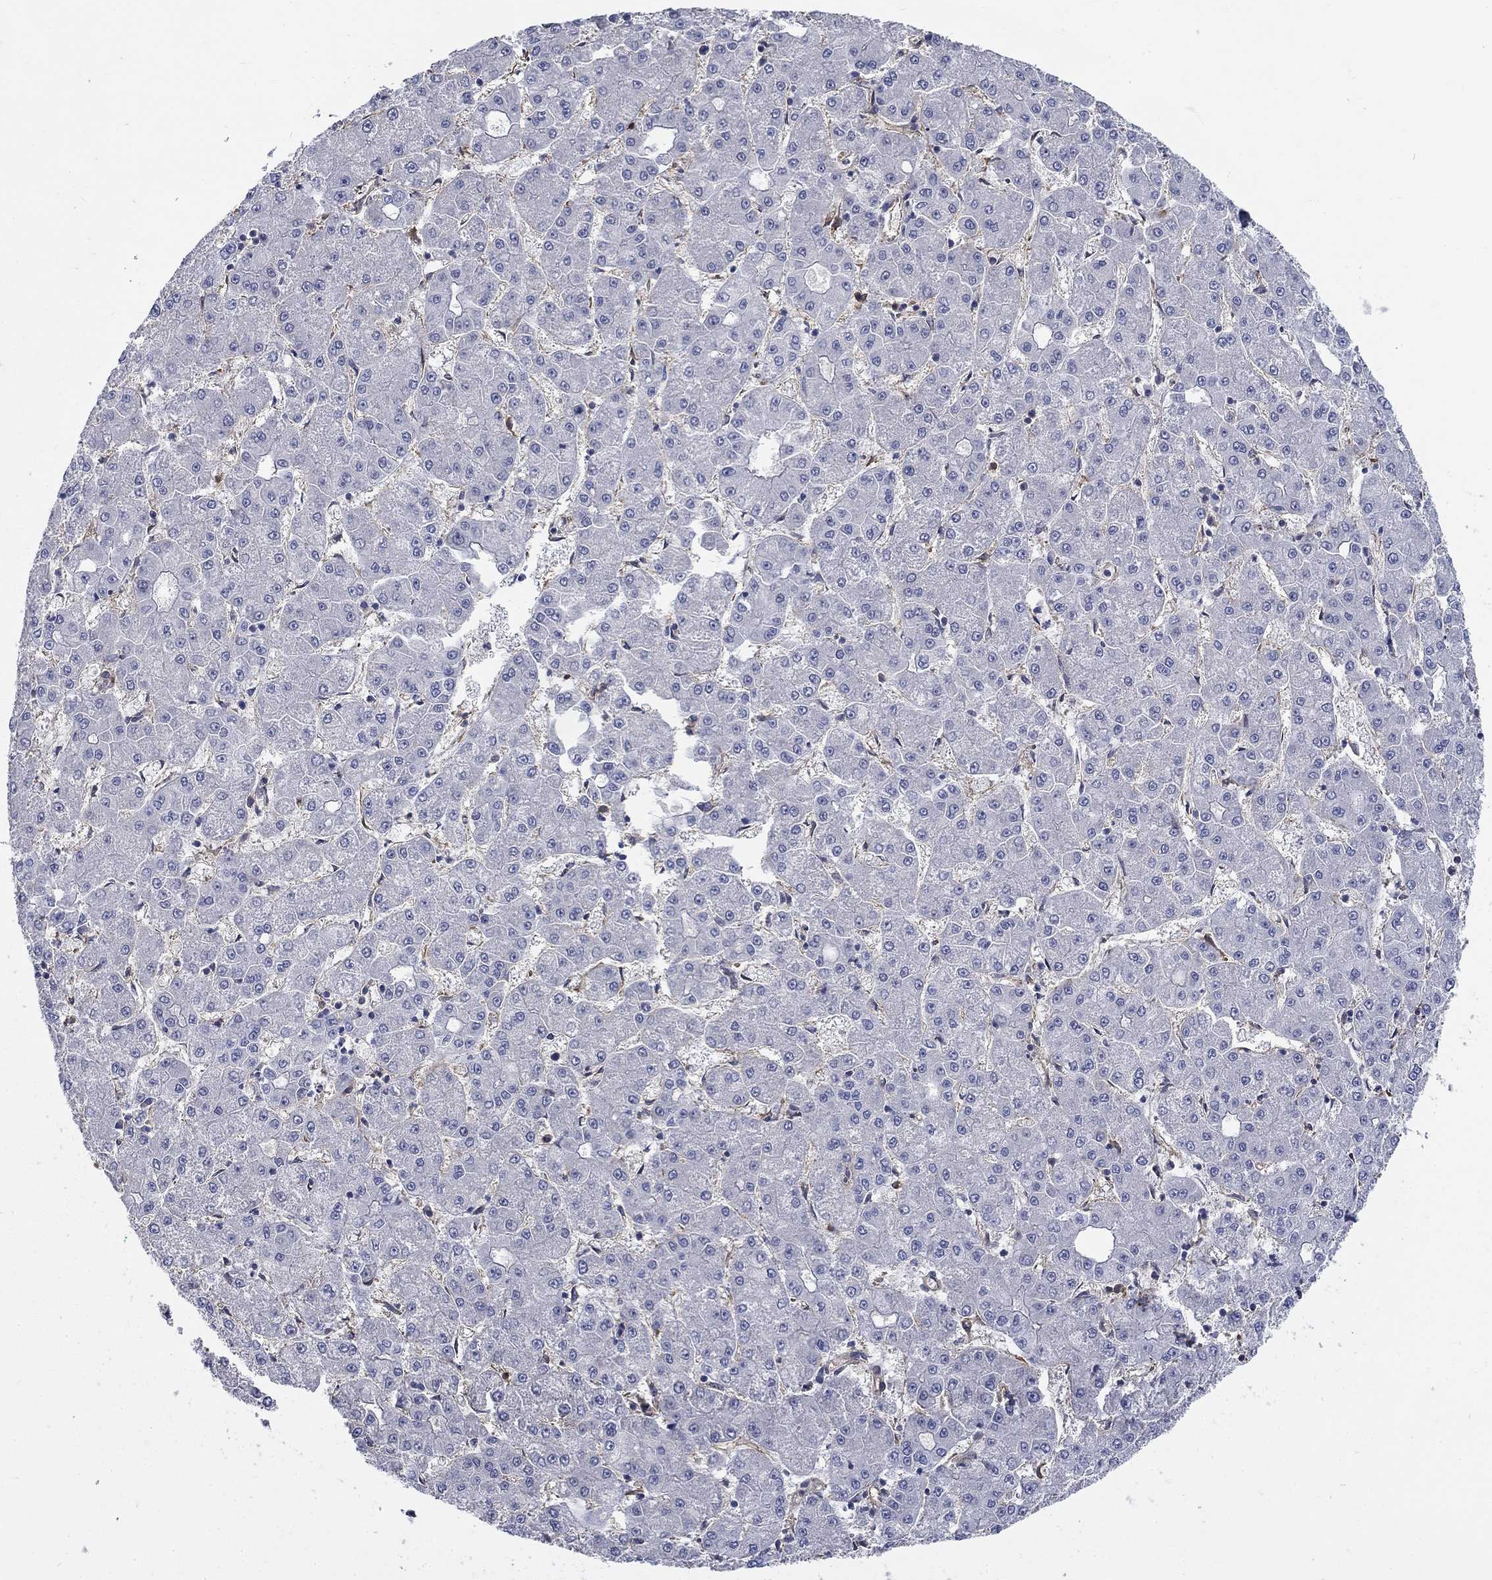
{"staining": {"intensity": "negative", "quantity": "none", "location": "none"}, "tissue": "liver cancer", "cell_type": "Tumor cells", "image_type": "cancer", "snomed": [{"axis": "morphology", "description": "Carcinoma, Hepatocellular, NOS"}, {"axis": "topography", "description": "Liver"}], "caption": "Immunohistochemistry histopathology image of neoplastic tissue: human liver hepatocellular carcinoma stained with DAB reveals no significant protein expression in tumor cells. (DAB immunohistochemistry (IHC) visualized using brightfield microscopy, high magnification).", "gene": "DPYSL2", "patient": {"sex": "male", "age": 73}}